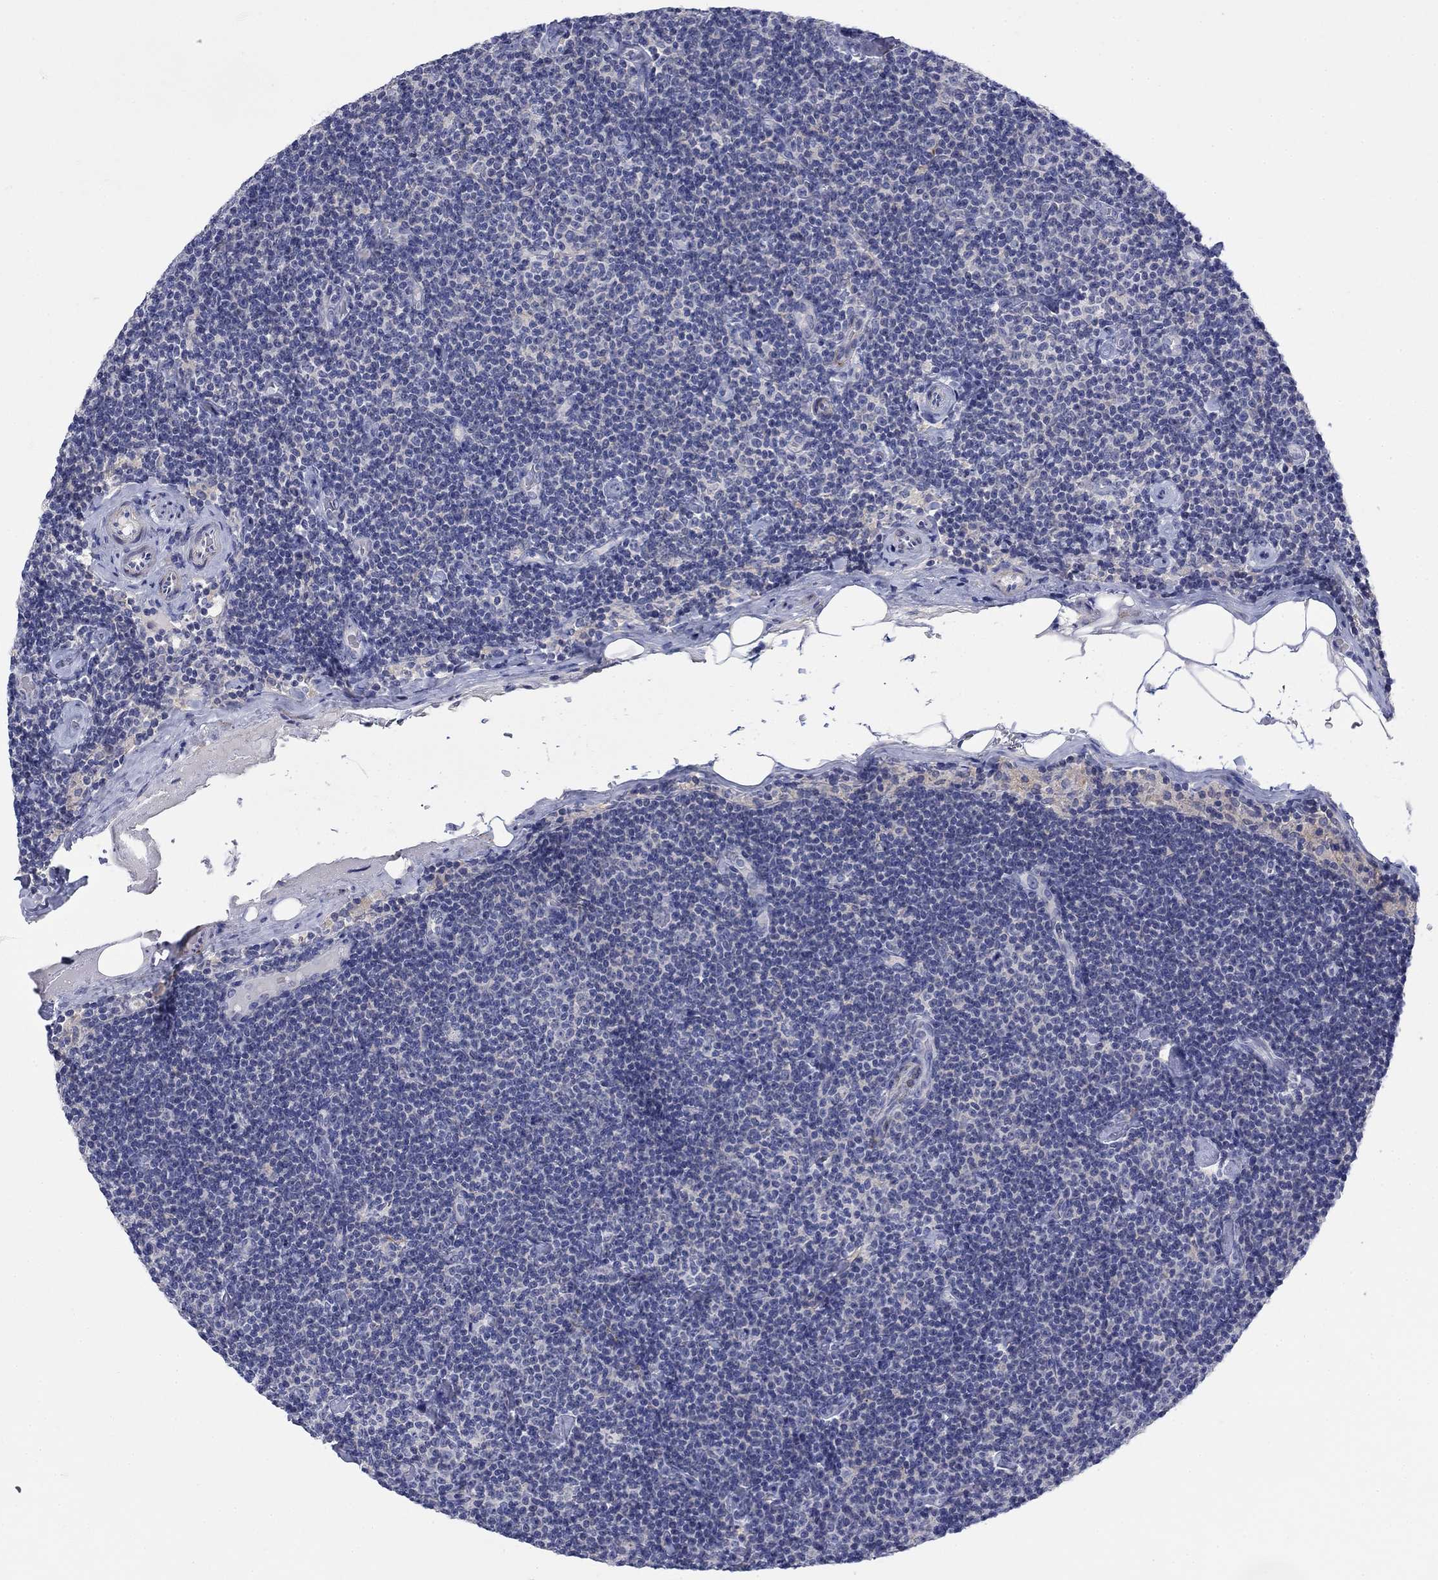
{"staining": {"intensity": "negative", "quantity": "none", "location": "none"}, "tissue": "lymphoma", "cell_type": "Tumor cells", "image_type": "cancer", "snomed": [{"axis": "morphology", "description": "Malignant lymphoma, non-Hodgkin's type, Low grade"}, {"axis": "topography", "description": "Lymph node"}], "caption": "A photomicrograph of lymphoma stained for a protein exhibits no brown staining in tumor cells. (DAB (3,3'-diaminobenzidine) IHC, high magnification).", "gene": "PTPRZ1", "patient": {"sex": "male", "age": 81}}